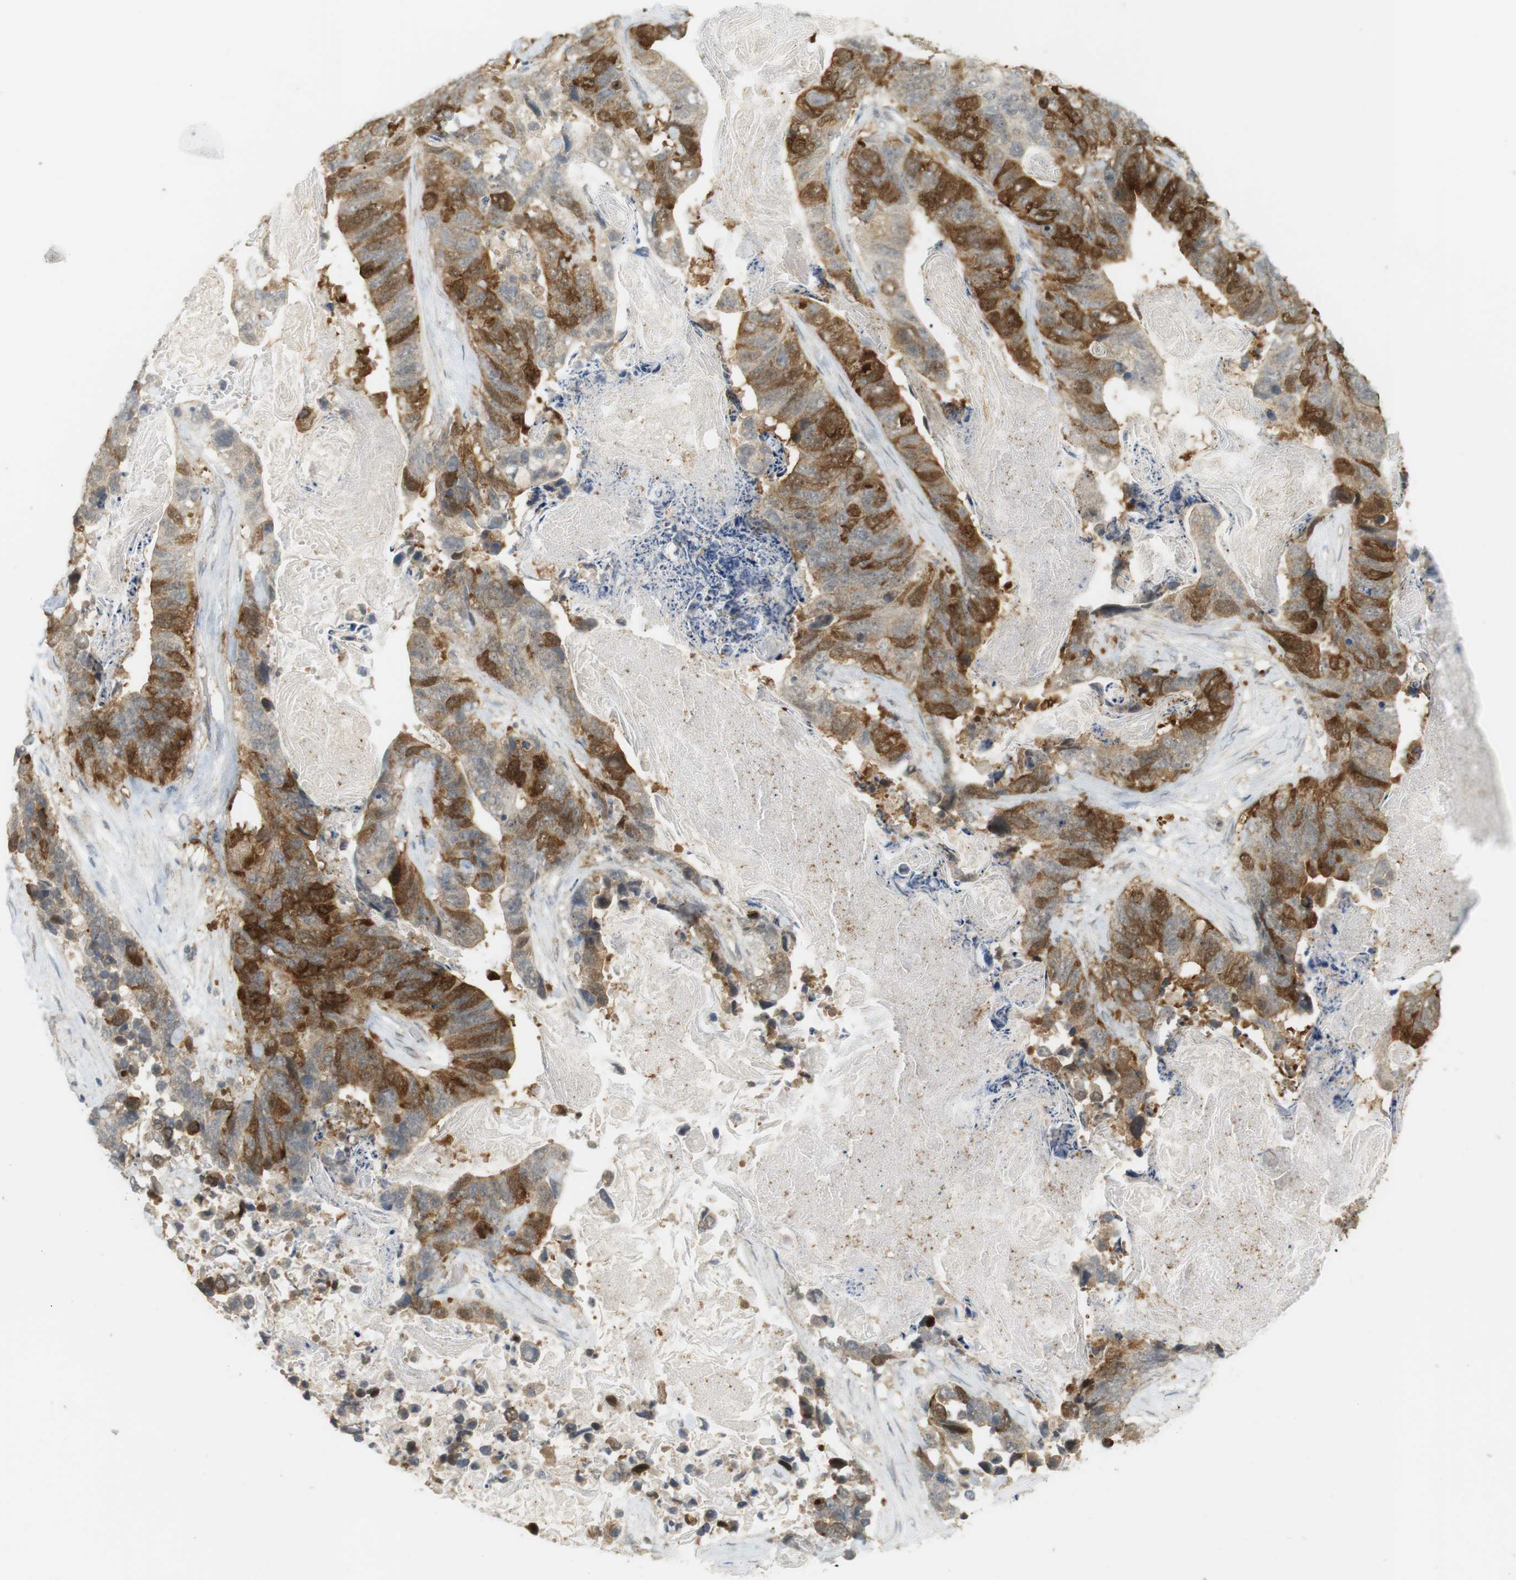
{"staining": {"intensity": "strong", "quantity": "25%-75%", "location": "cytoplasmic/membranous"}, "tissue": "stomach cancer", "cell_type": "Tumor cells", "image_type": "cancer", "snomed": [{"axis": "morphology", "description": "Adenocarcinoma, NOS"}, {"axis": "topography", "description": "Stomach"}], "caption": "IHC histopathology image of neoplastic tissue: stomach cancer stained using immunohistochemistry (IHC) exhibits high levels of strong protein expression localized specifically in the cytoplasmic/membranous of tumor cells, appearing as a cytoplasmic/membranous brown color.", "gene": "TTK", "patient": {"sex": "female", "age": 89}}